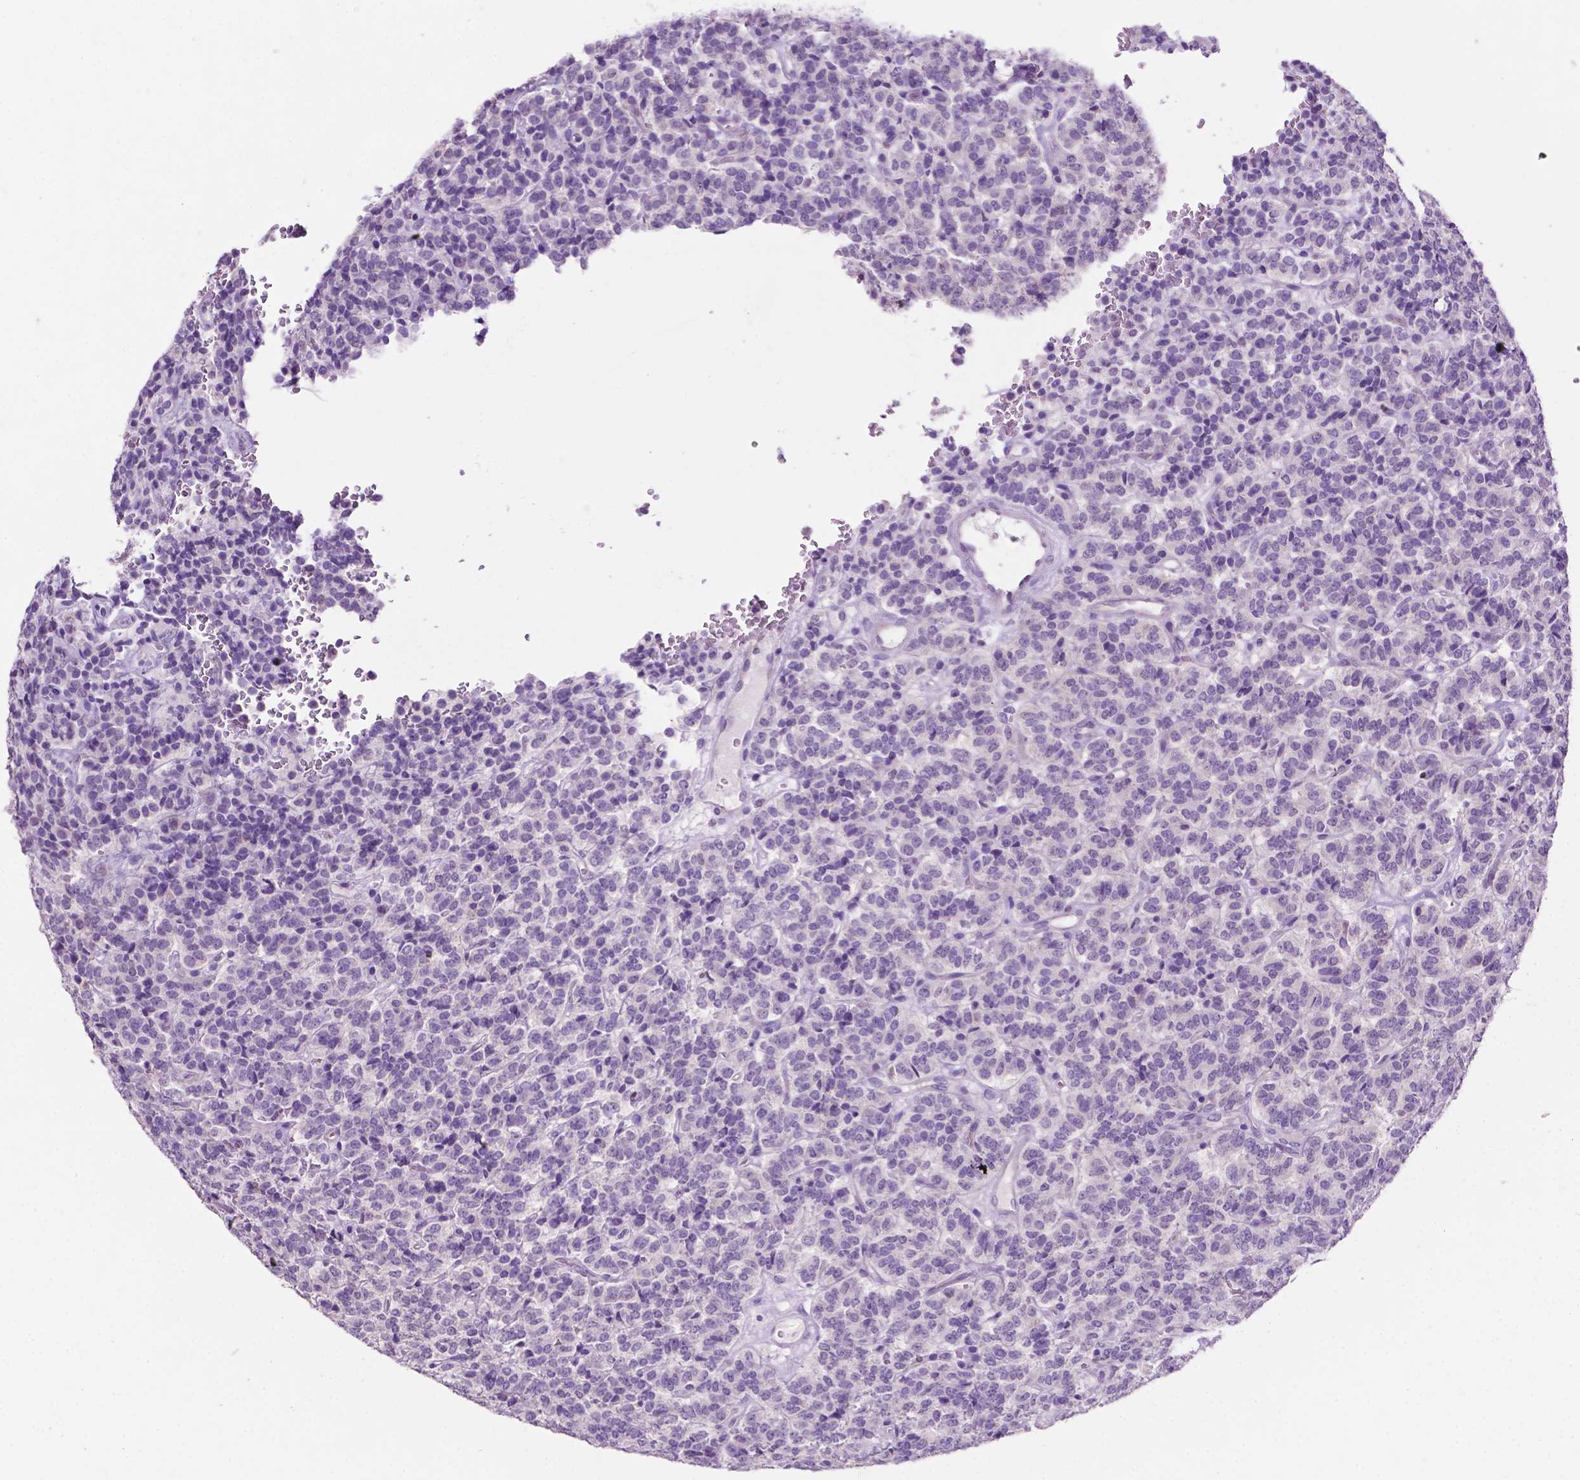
{"staining": {"intensity": "negative", "quantity": "none", "location": "none"}, "tissue": "carcinoid", "cell_type": "Tumor cells", "image_type": "cancer", "snomed": [{"axis": "morphology", "description": "Carcinoid, malignant, NOS"}, {"axis": "topography", "description": "Pancreas"}], "caption": "The image shows no staining of tumor cells in carcinoid (malignant).", "gene": "PHGR1", "patient": {"sex": "male", "age": 36}}